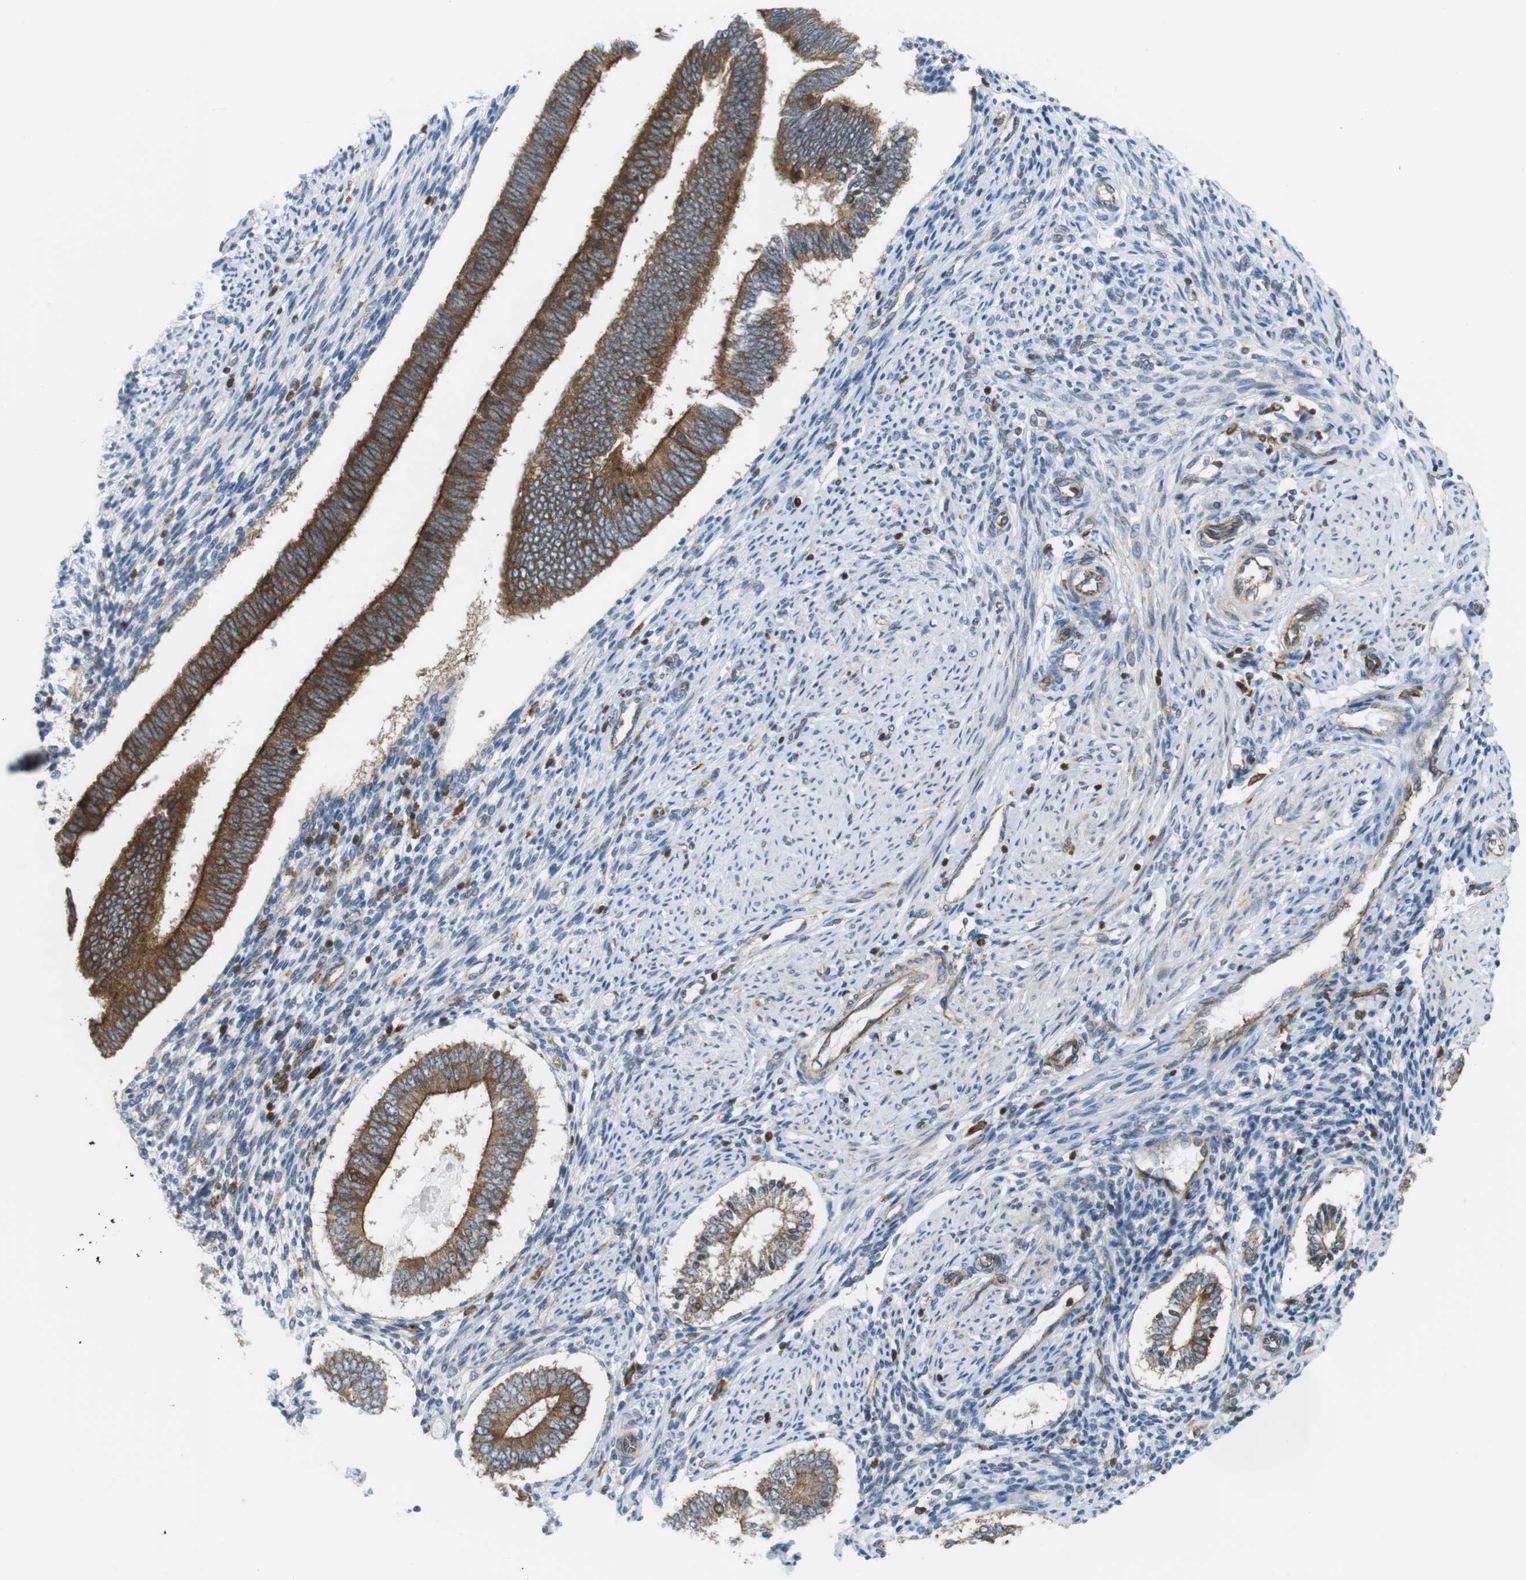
{"staining": {"intensity": "negative", "quantity": "none", "location": "none"}, "tissue": "endometrium", "cell_type": "Cells in endometrial stroma", "image_type": "normal", "snomed": [{"axis": "morphology", "description": "Normal tissue, NOS"}, {"axis": "topography", "description": "Endometrium"}], "caption": "Immunohistochemistry histopathology image of benign endometrium: endometrium stained with DAB demonstrates no significant protein positivity in cells in endometrial stroma. (DAB (3,3'-diaminobenzidine) immunohistochemistry (IHC) visualized using brightfield microscopy, high magnification).", "gene": "FLII", "patient": {"sex": "female", "age": 42}}